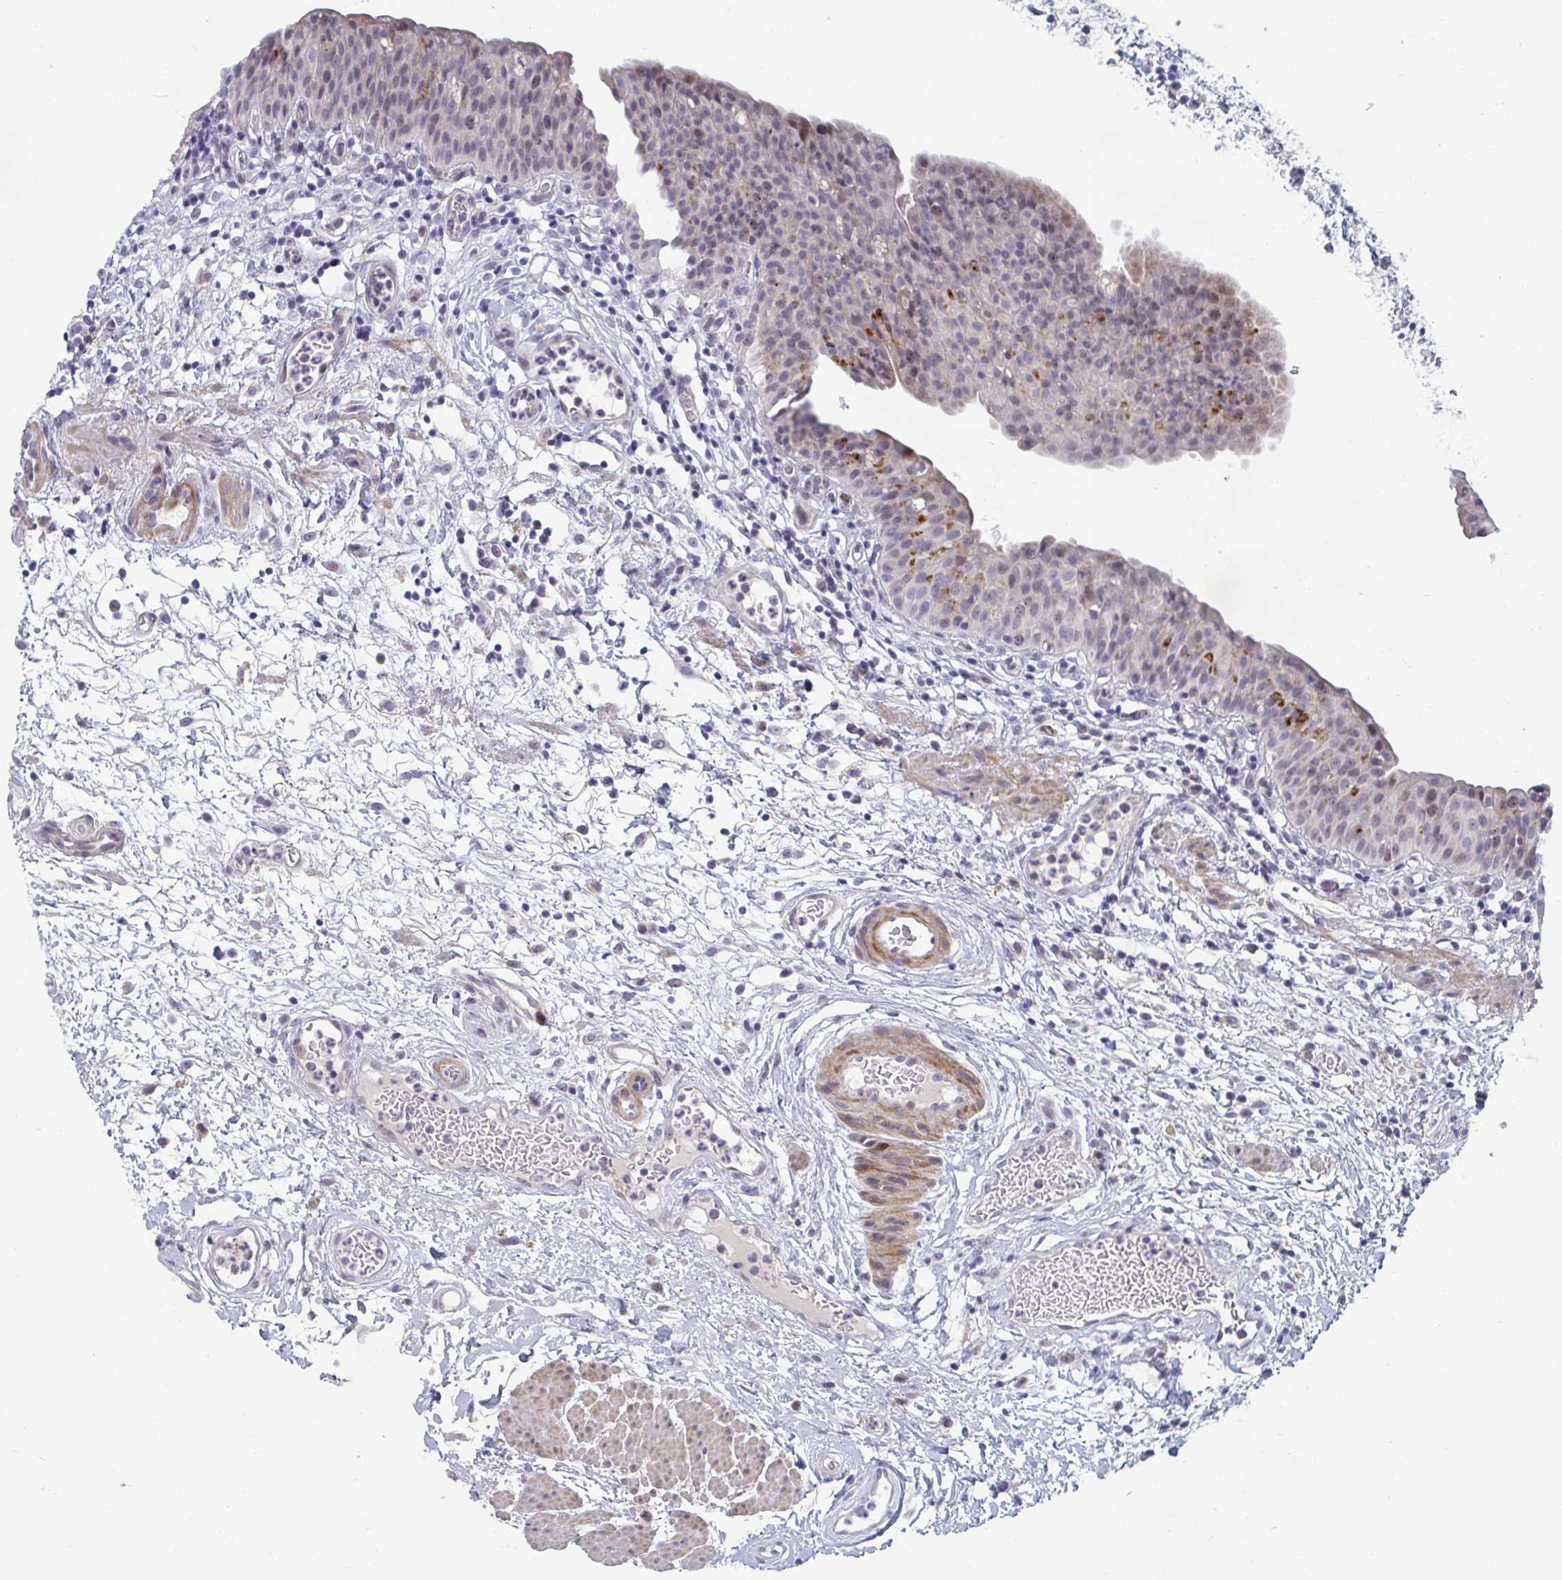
{"staining": {"intensity": "moderate", "quantity": "25%-75%", "location": "cytoplasmic/membranous,nuclear"}, "tissue": "urinary bladder", "cell_type": "Urothelial cells", "image_type": "normal", "snomed": [{"axis": "morphology", "description": "Normal tissue, NOS"}, {"axis": "morphology", "description": "Inflammation, NOS"}, {"axis": "topography", "description": "Urinary bladder"}], "caption": "The image exhibits a brown stain indicating the presence of a protein in the cytoplasmic/membranous,nuclear of urothelial cells in urinary bladder. The staining is performed using DAB brown chromogen to label protein expression. The nuclei are counter-stained blue using hematoxylin.", "gene": "CENPT", "patient": {"sex": "male", "age": 57}}